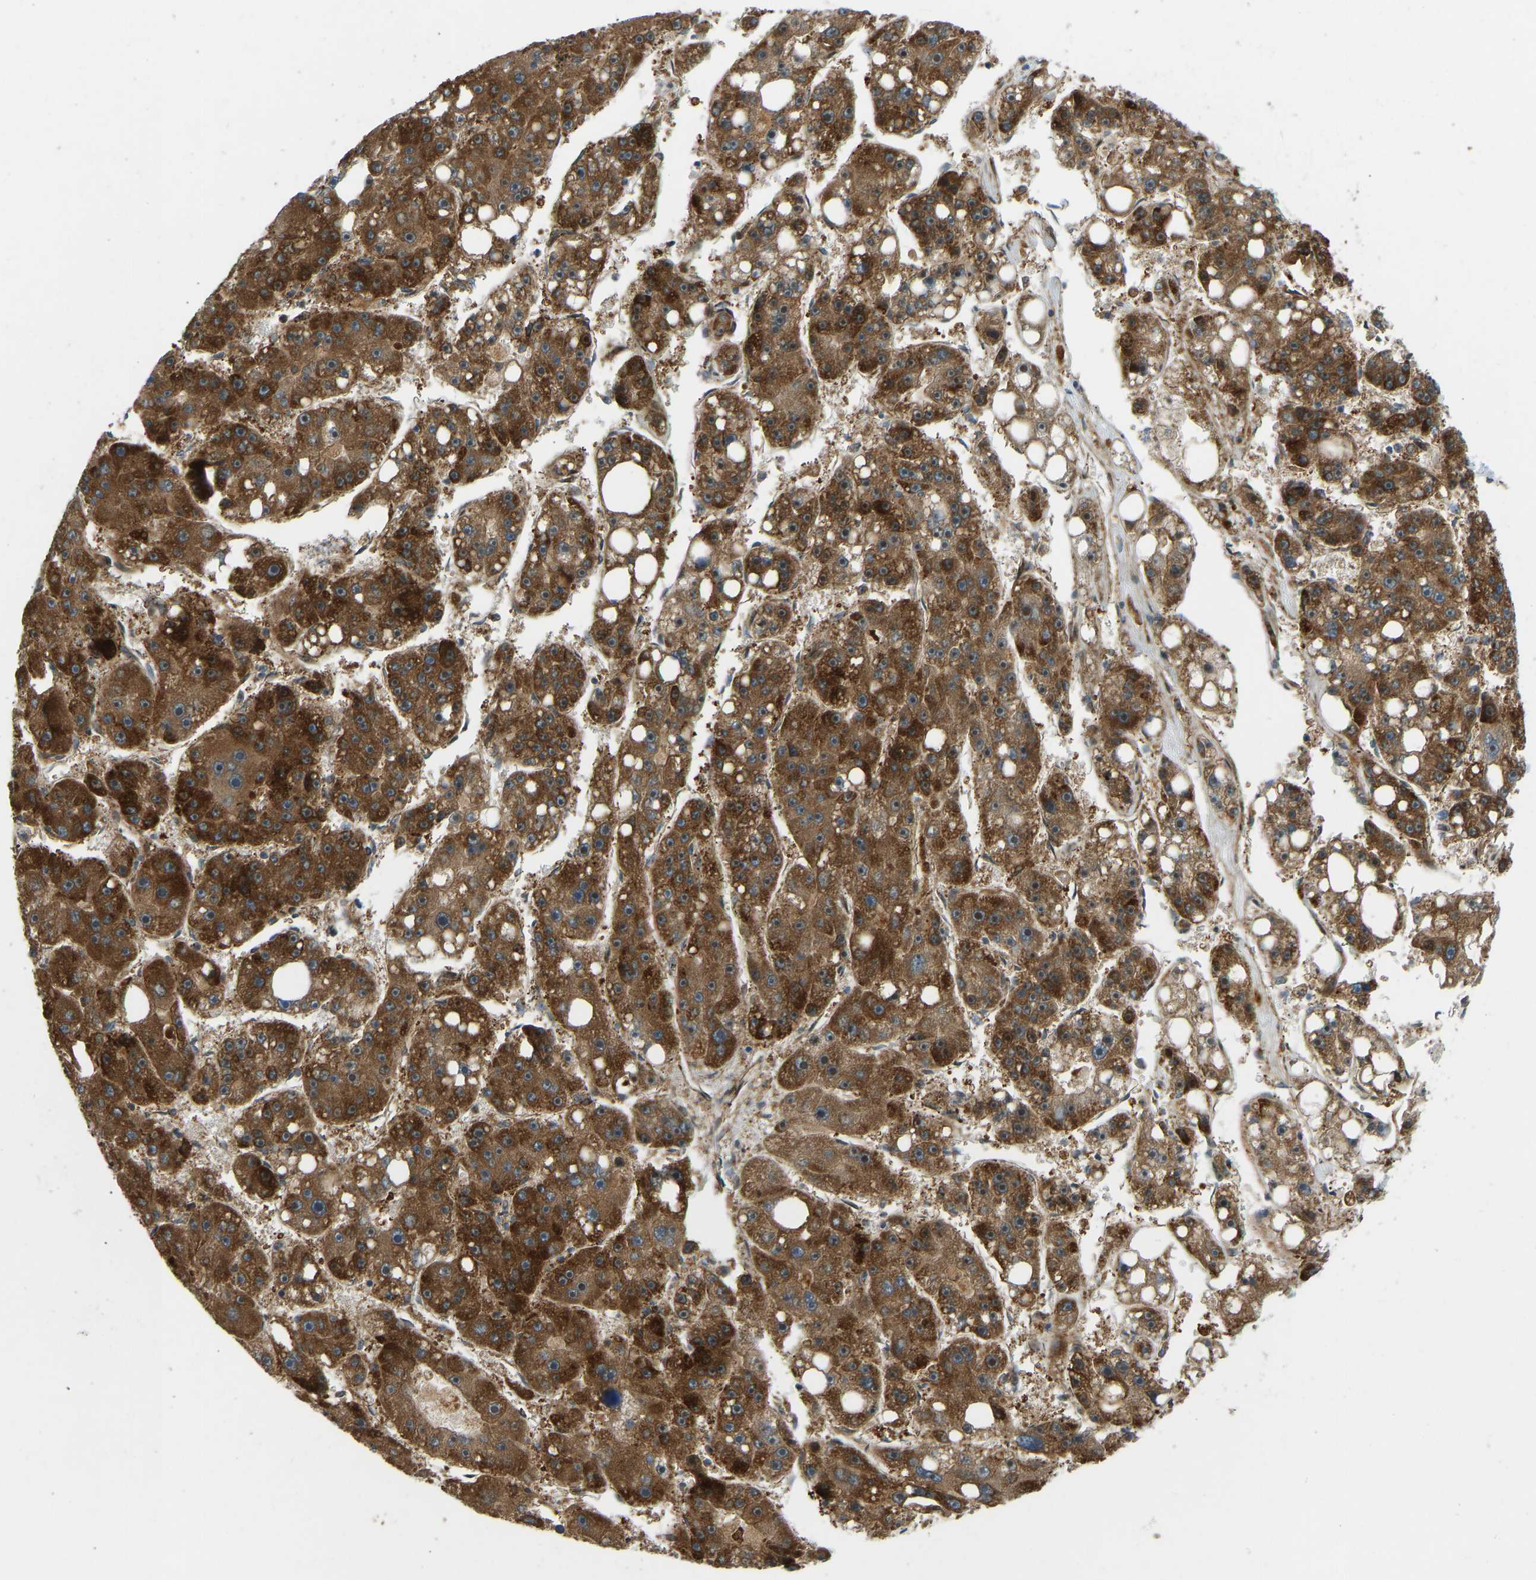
{"staining": {"intensity": "strong", "quantity": ">75%", "location": "cytoplasmic/membranous"}, "tissue": "liver cancer", "cell_type": "Tumor cells", "image_type": "cancer", "snomed": [{"axis": "morphology", "description": "Carcinoma, Hepatocellular, NOS"}, {"axis": "topography", "description": "Liver"}], "caption": "Immunohistochemistry (IHC) photomicrograph of neoplastic tissue: liver cancer (hepatocellular carcinoma) stained using IHC reveals high levels of strong protein expression localized specifically in the cytoplasmic/membranous of tumor cells, appearing as a cytoplasmic/membranous brown color.", "gene": "OS9", "patient": {"sex": "female", "age": 61}}